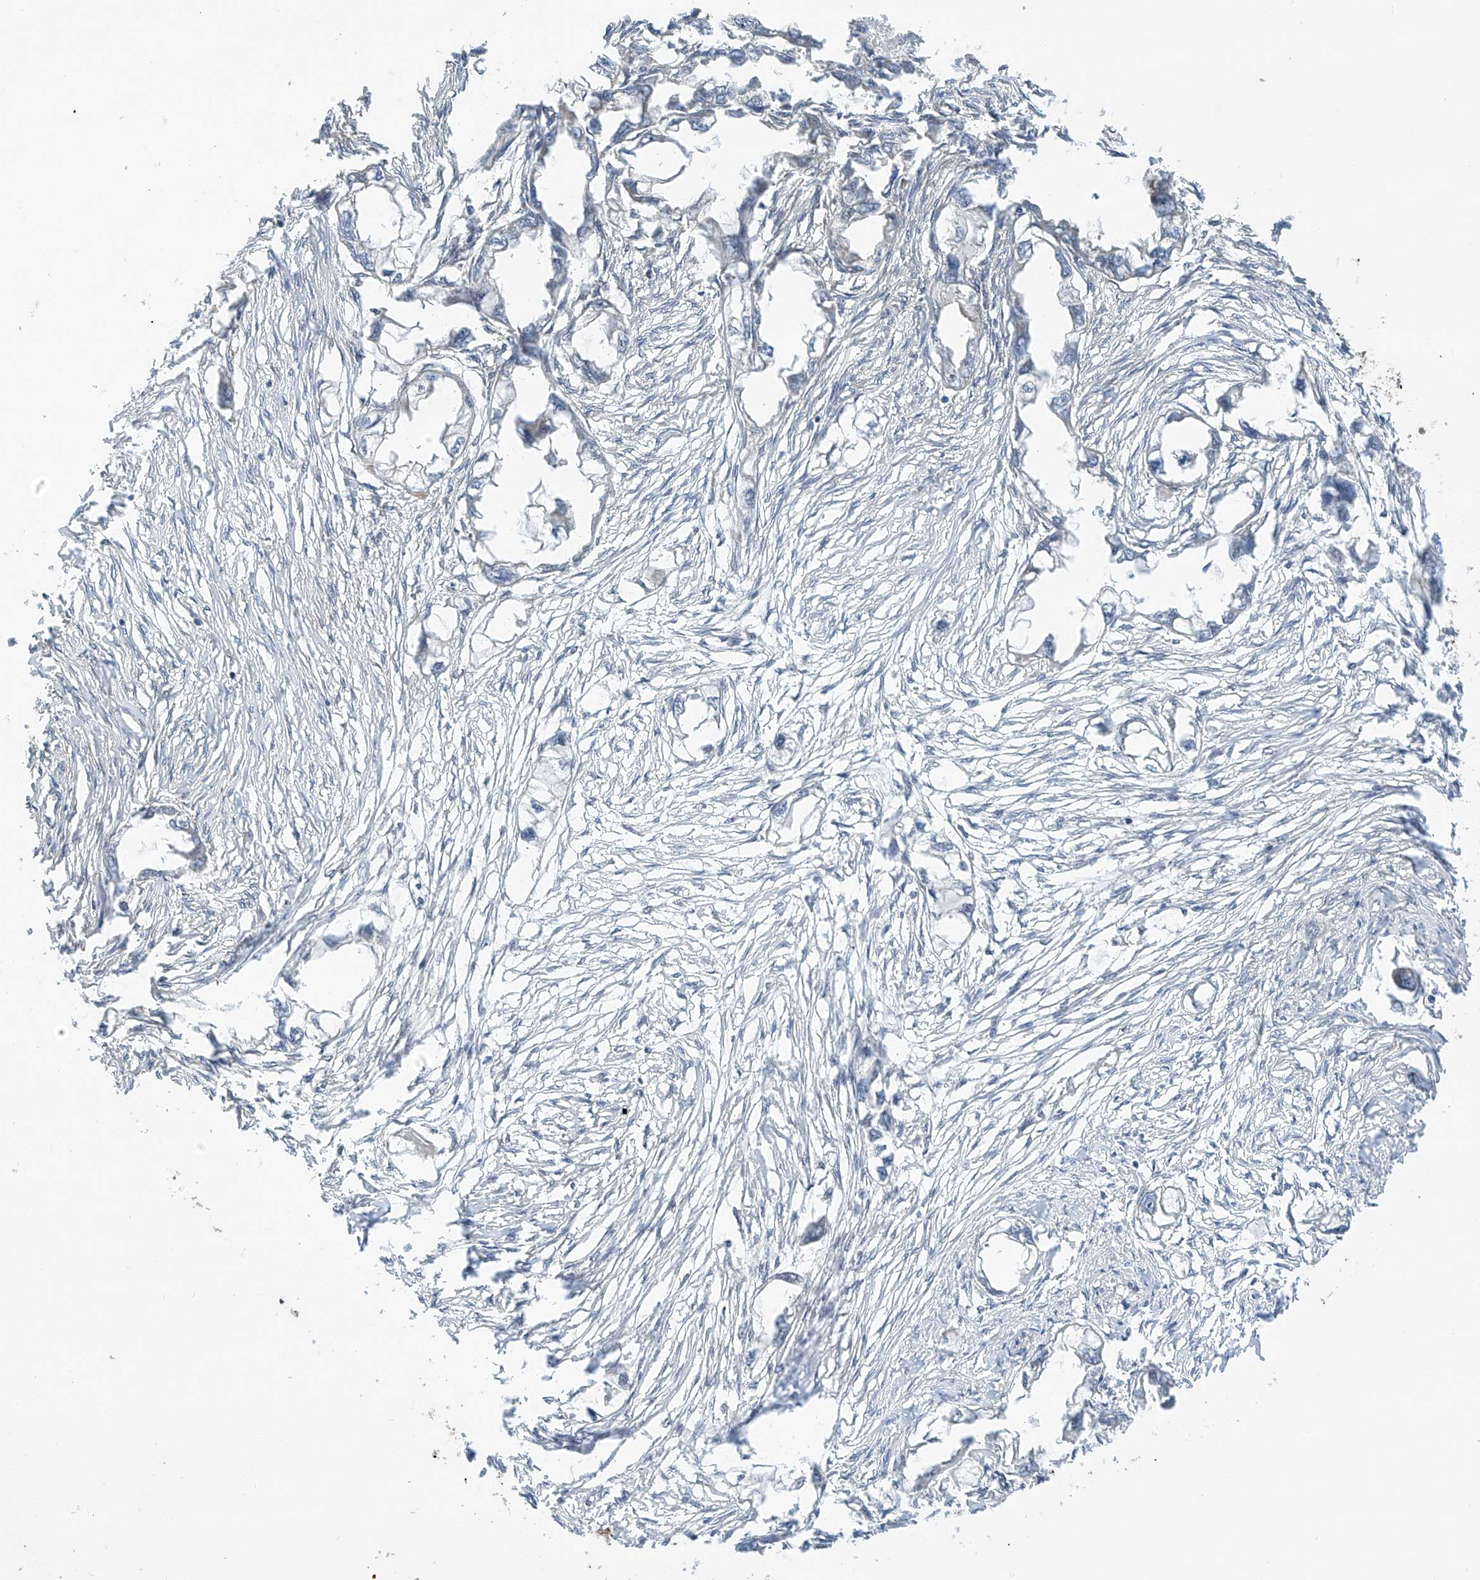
{"staining": {"intensity": "negative", "quantity": "none", "location": "none"}, "tissue": "endometrial cancer", "cell_type": "Tumor cells", "image_type": "cancer", "snomed": [{"axis": "morphology", "description": "Adenocarcinoma, NOS"}, {"axis": "morphology", "description": "Adenocarcinoma, metastatic, NOS"}, {"axis": "topography", "description": "Adipose tissue"}, {"axis": "topography", "description": "Endometrium"}], "caption": "Immunohistochemistry micrograph of neoplastic tissue: human metastatic adenocarcinoma (endometrial) stained with DAB (3,3'-diaminobenzidine) displays no significant protein expression in tumor cells. The staining was performed using DAB to visualize the protein expression in brown, while the nuclei were stained in blue with hematoxylin (Magnification: 20x).", "gene": "C1orf131", "patient": {"sex": "female", "age": 67}}